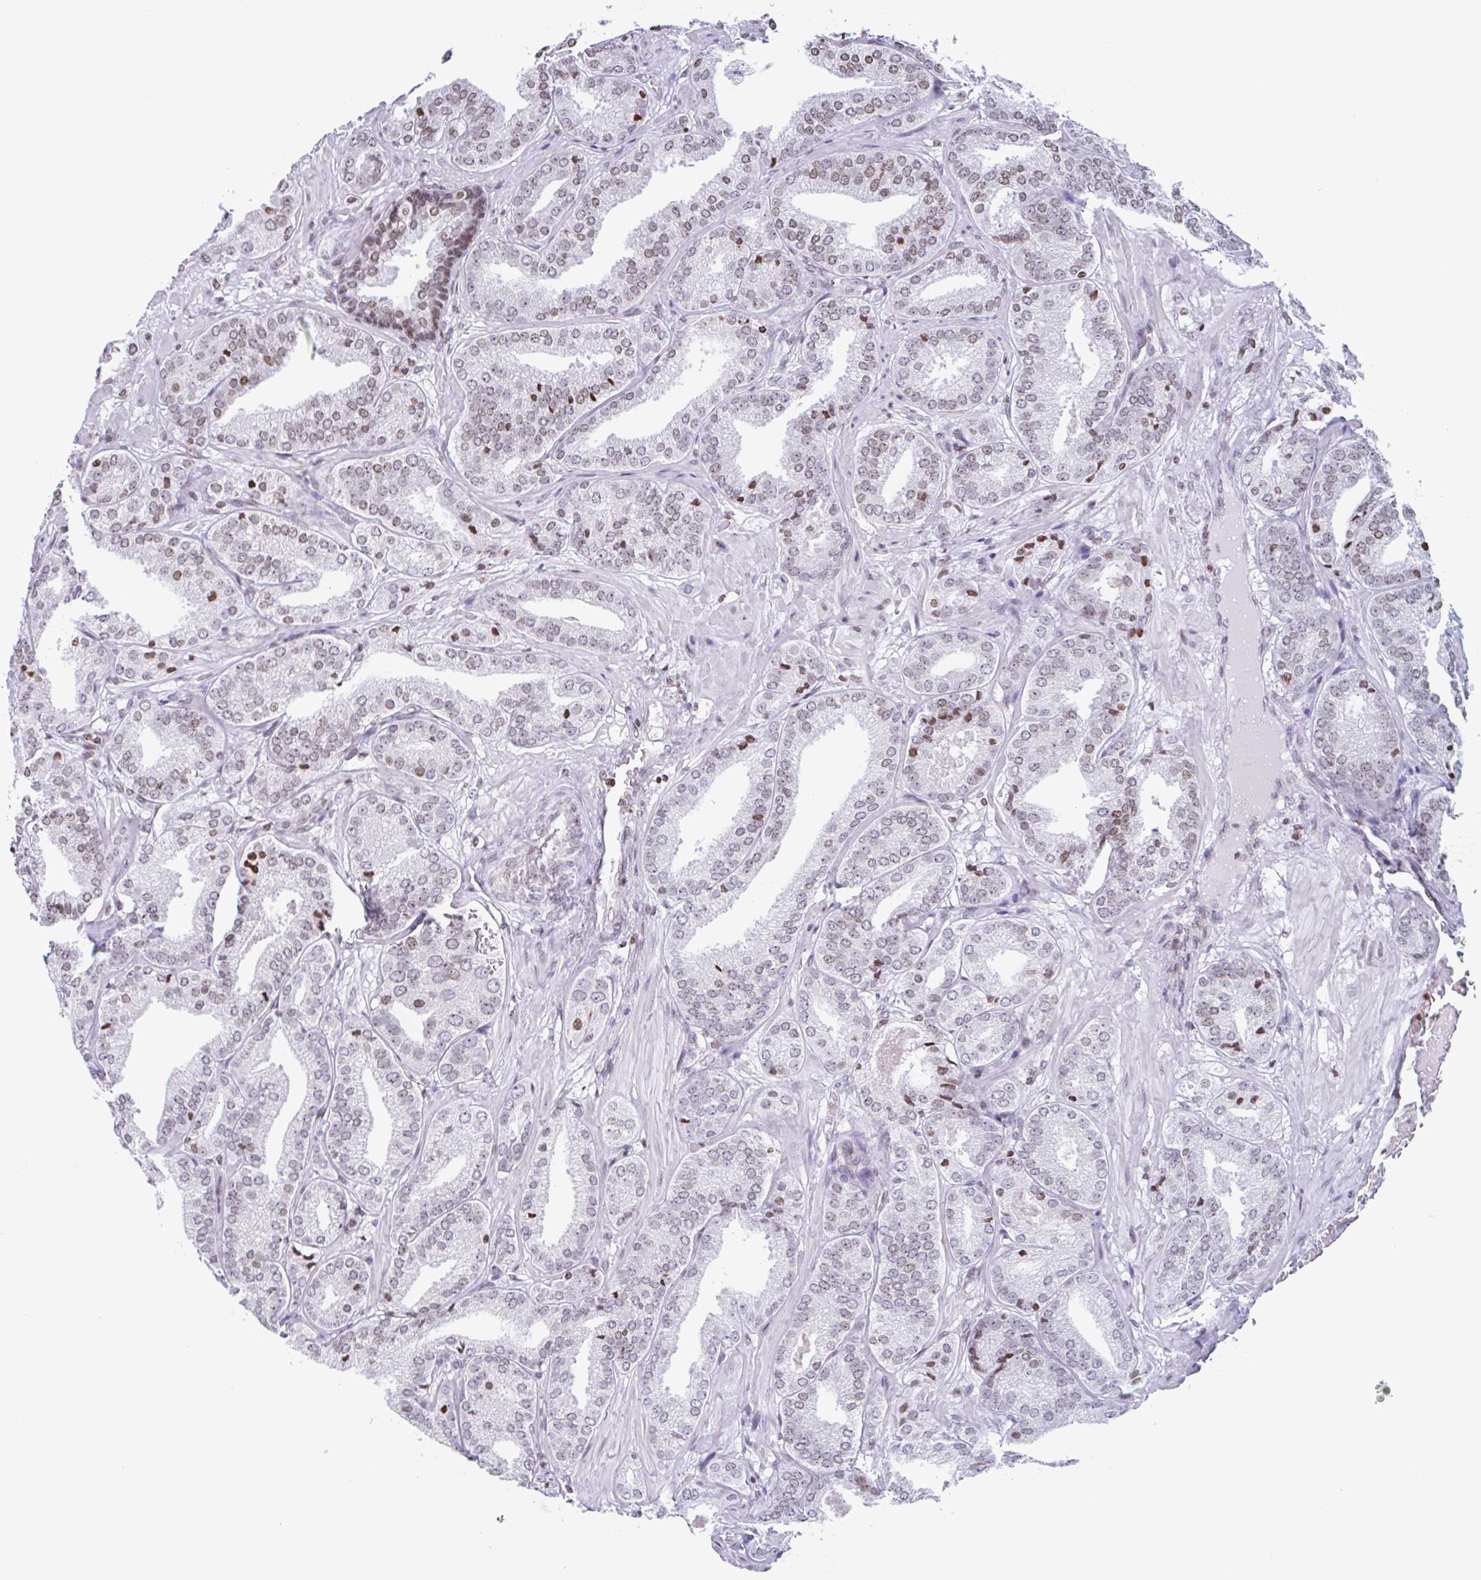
{"staining": {"intensity": "weak", "quantity": "25%-75%", "location": "nuclear"}, "tissue": "prostate cancer", "cell_type": "Tumor cells", "image_type": "cancer", "snomed": [{"axis": "morphology", "description": "Adenocarcinoma, High grade"}, {"axis": "topography", "description": "Prostate"}], "caption": "A histopathology image showing weak nuclear positivity in about 25%-75% of tumor cells in prostate cancer, as visualized by brown immunohistochemical staining.", "gene": "NOL6", "patient": {"sex": "male", "age": 63}}